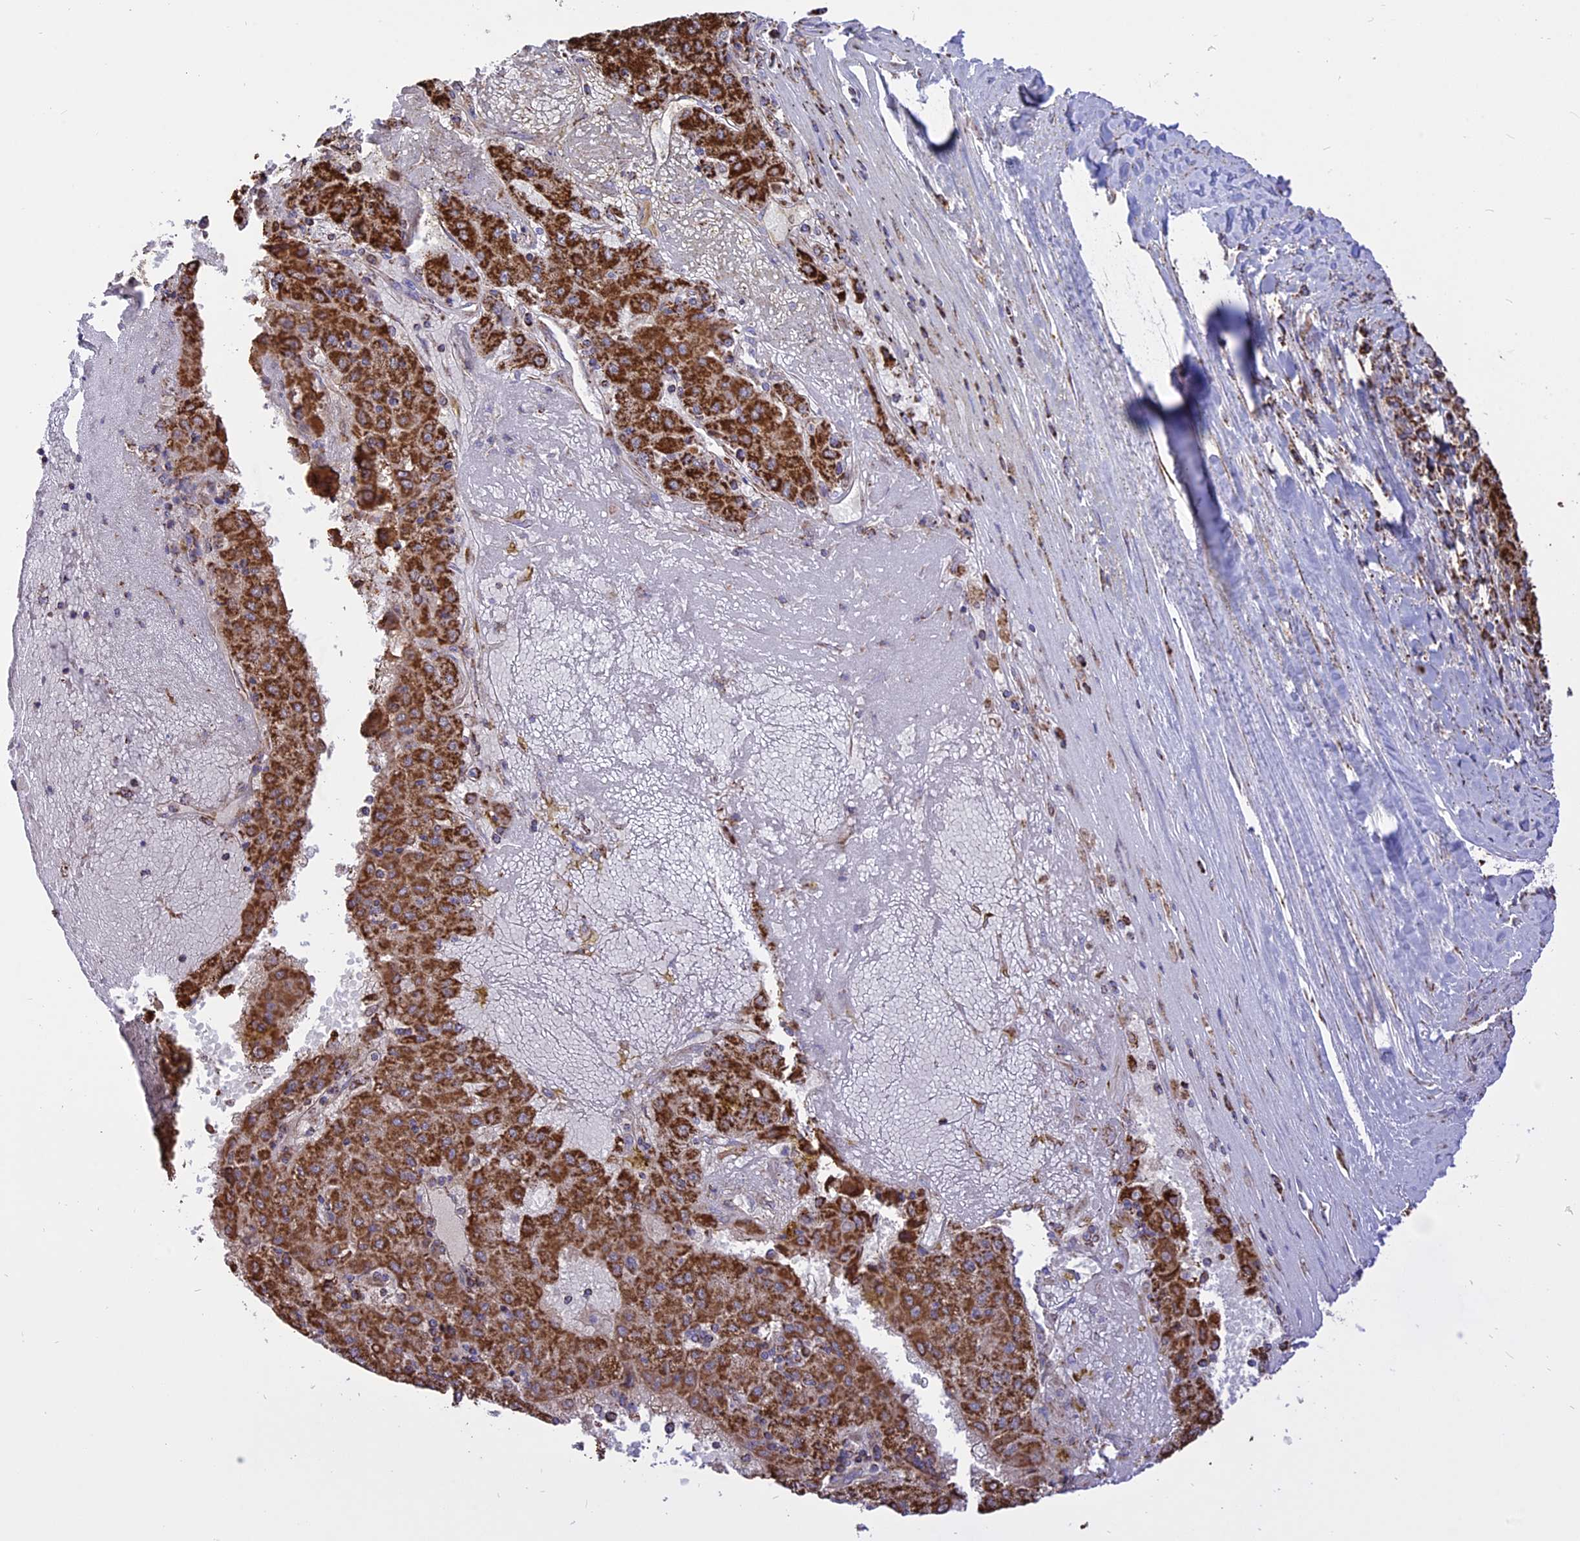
{"staining": {"intensity": "strong", "quantity": ">75%", "location": "cytoplasmic/membranous"}, "tissue": "liver cancer", "cell_type": "Tumor cells", "image_type": "cancer", "snomed": [{"axis": "morphology", "description": "Carcinoma, Hepatocellular, NOS"}, {"axis": "topography", "description": "Liver"}], "caption": "Tumor cells display high levels of strong cytoplasmic/membranous positivity in about >75% of cells in human hepatocellular carcinoma (liver).", "gene": "TTC4", "patient": {"sex": "male", "age": 72}}